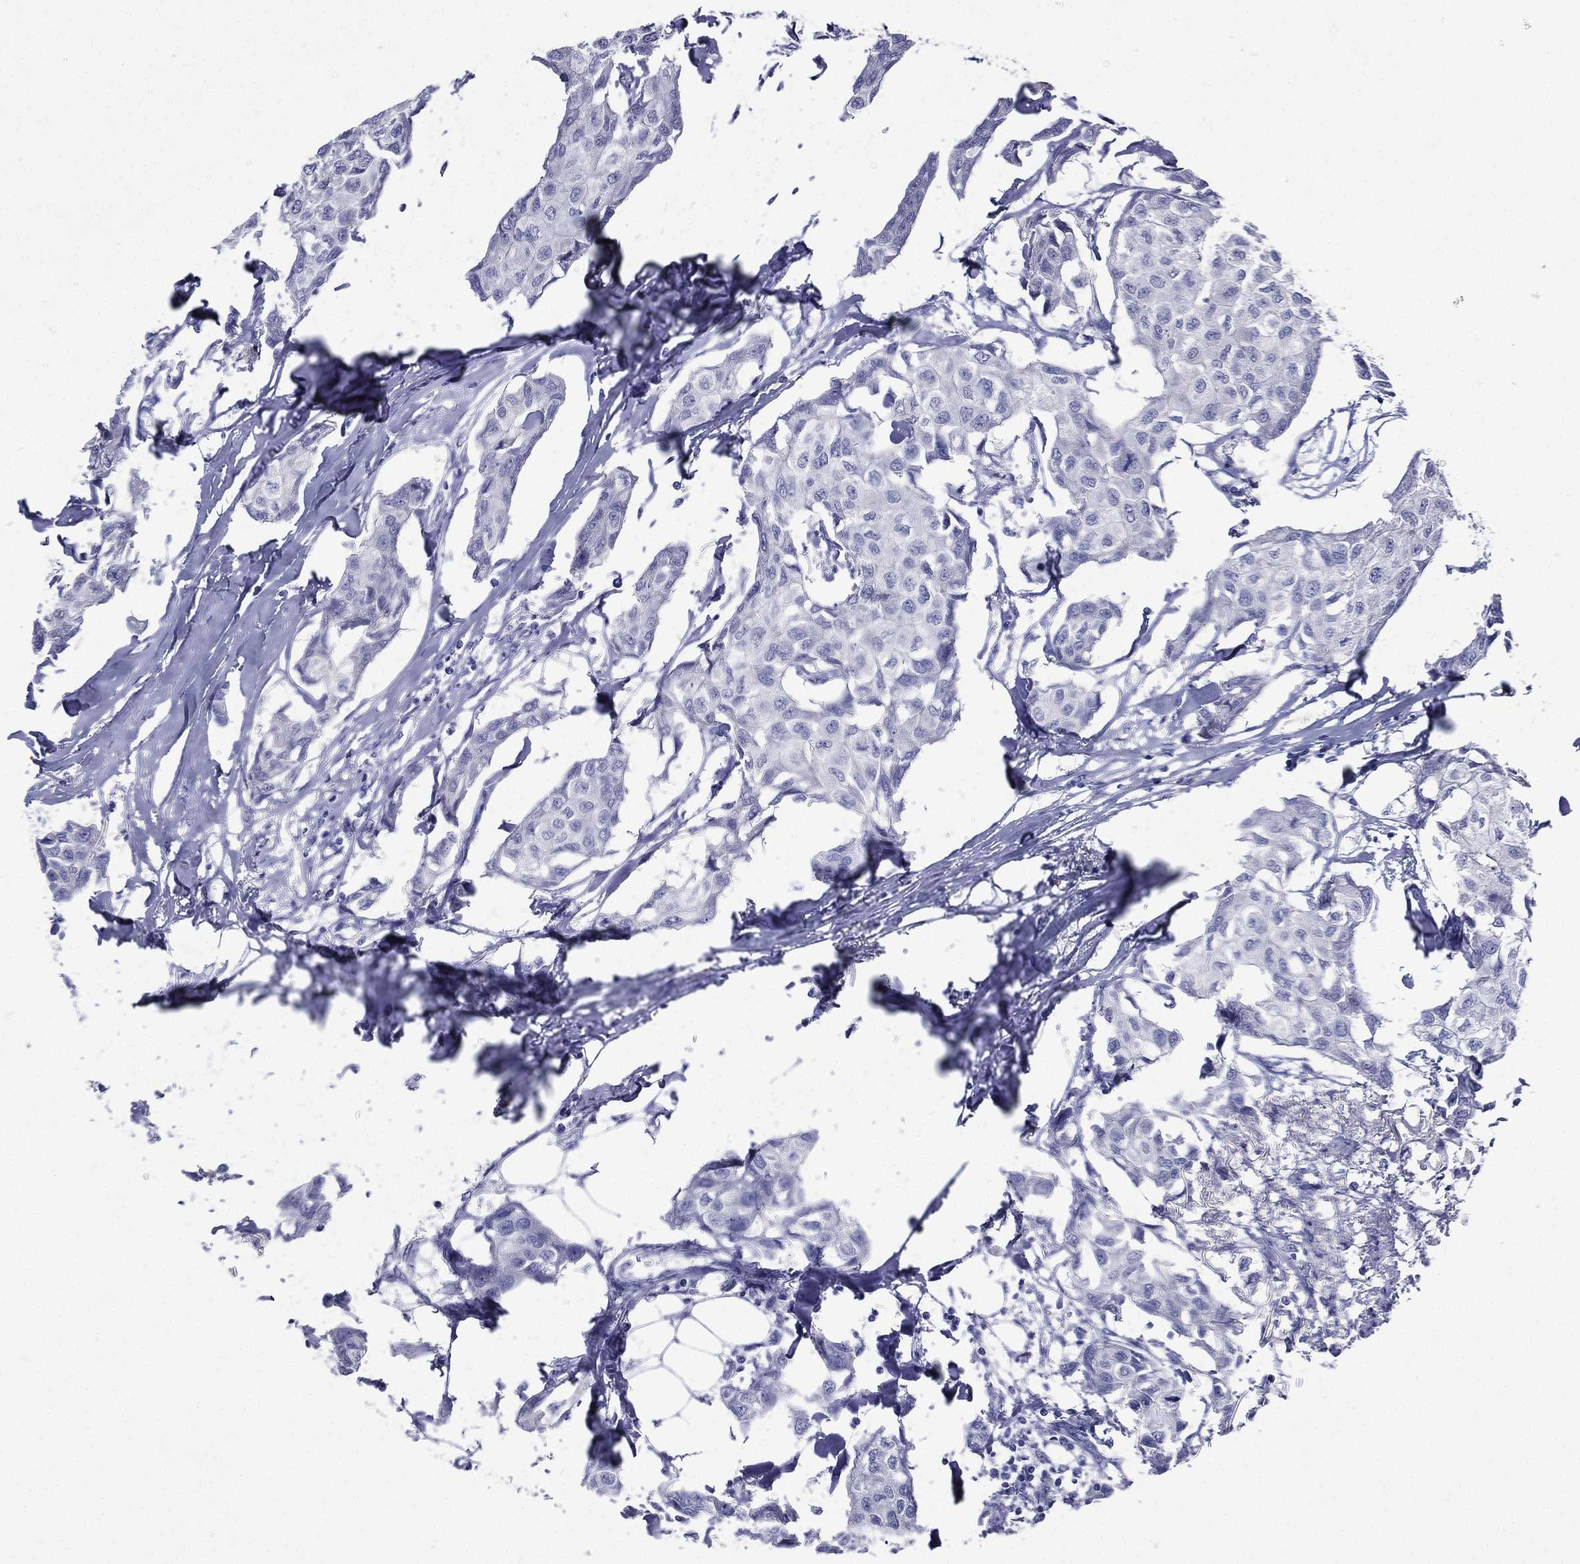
{"staining": {"intensity": "negative", "quantity": "none", "location": "none"}, "tissue": "breast cancer", "cell_type": "Tumor cells", "image_type": "cancer", "snomed": [{"axis": "morphology", "description": "Duct carcinoma"}, {"axis": "topography", "description": "Breast"}], "caption": "The photomicrograph displays no significant positivity in tumor cells of invasive ductal carcinoma (breast). (Immunohistochemistry, brightfield microscopy, high magnification).", "gene": "TGM1", "patient": {"sex": "female", "age": 80}}